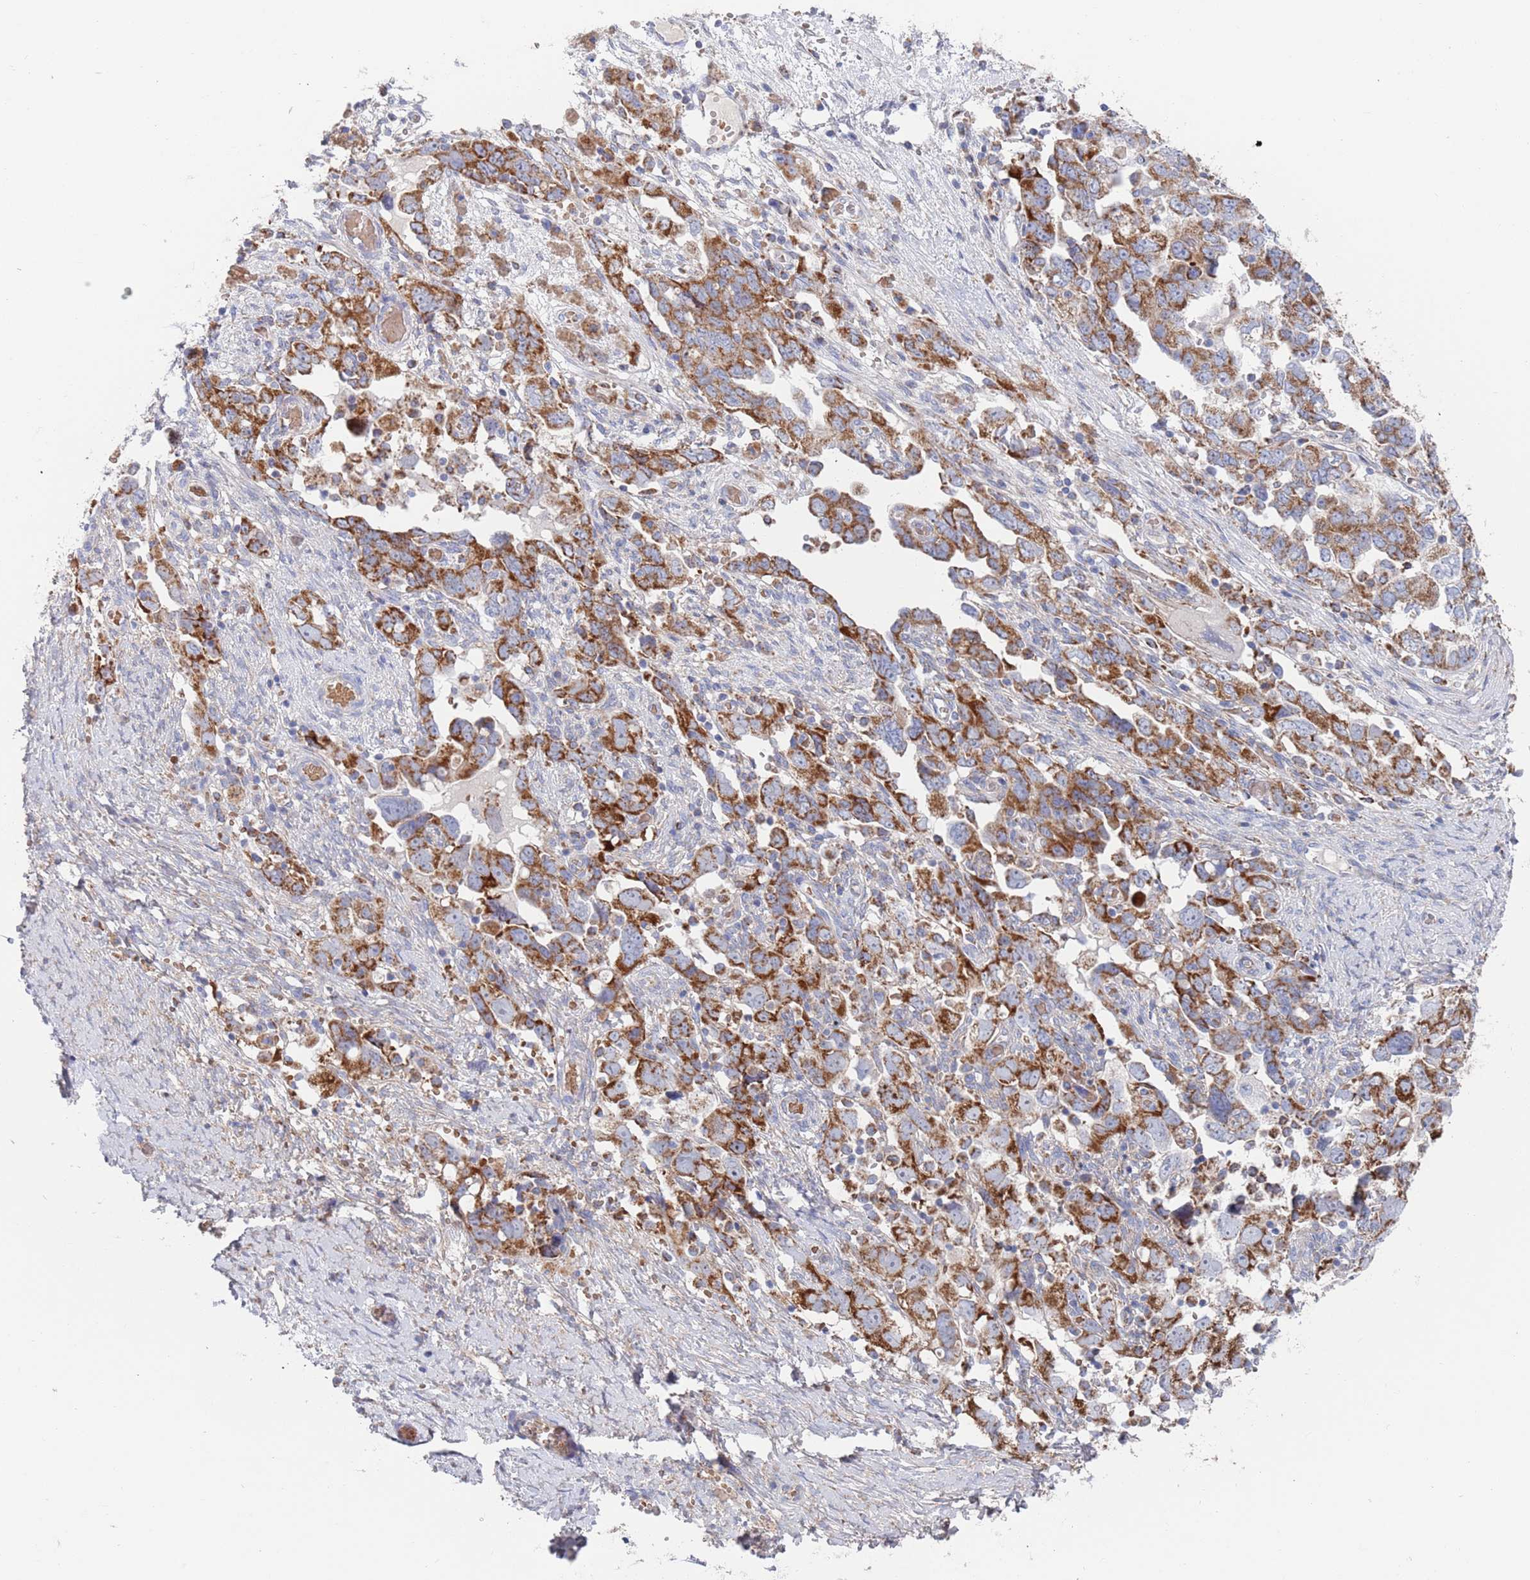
{"staining": {"intensity": "strong", "quantity": ">75%", "location": "cytoplasmic/membranous"}, "tissue": "ovarian cancer", "cell_type": "Tumor cells", "image_type": "cancer", "snomed": [{"axis": "morphology", "description": "Carcinoma, NOS"}, {"axis": "morphology", "description": "Cystadenocarcinoma, serous, NOS"}, {"axis": "topography", "description": "Ovary"}], "caption": "DAB (3,3'-diaminobenzidine) immunohistochemical staining of ovarian serous cystadenocarcinoma shows strong cytoplasmic/membranous protein expression in approximately >75% of tumor cells. The staining was performed using DAB (3,3'-diaminobenzidine), with brown indicating positive protein expression. Nuclei are stained blue with hematoxylin.", "gene": "CHCHD6", "patient": {"sex": "female", "age": 69}}